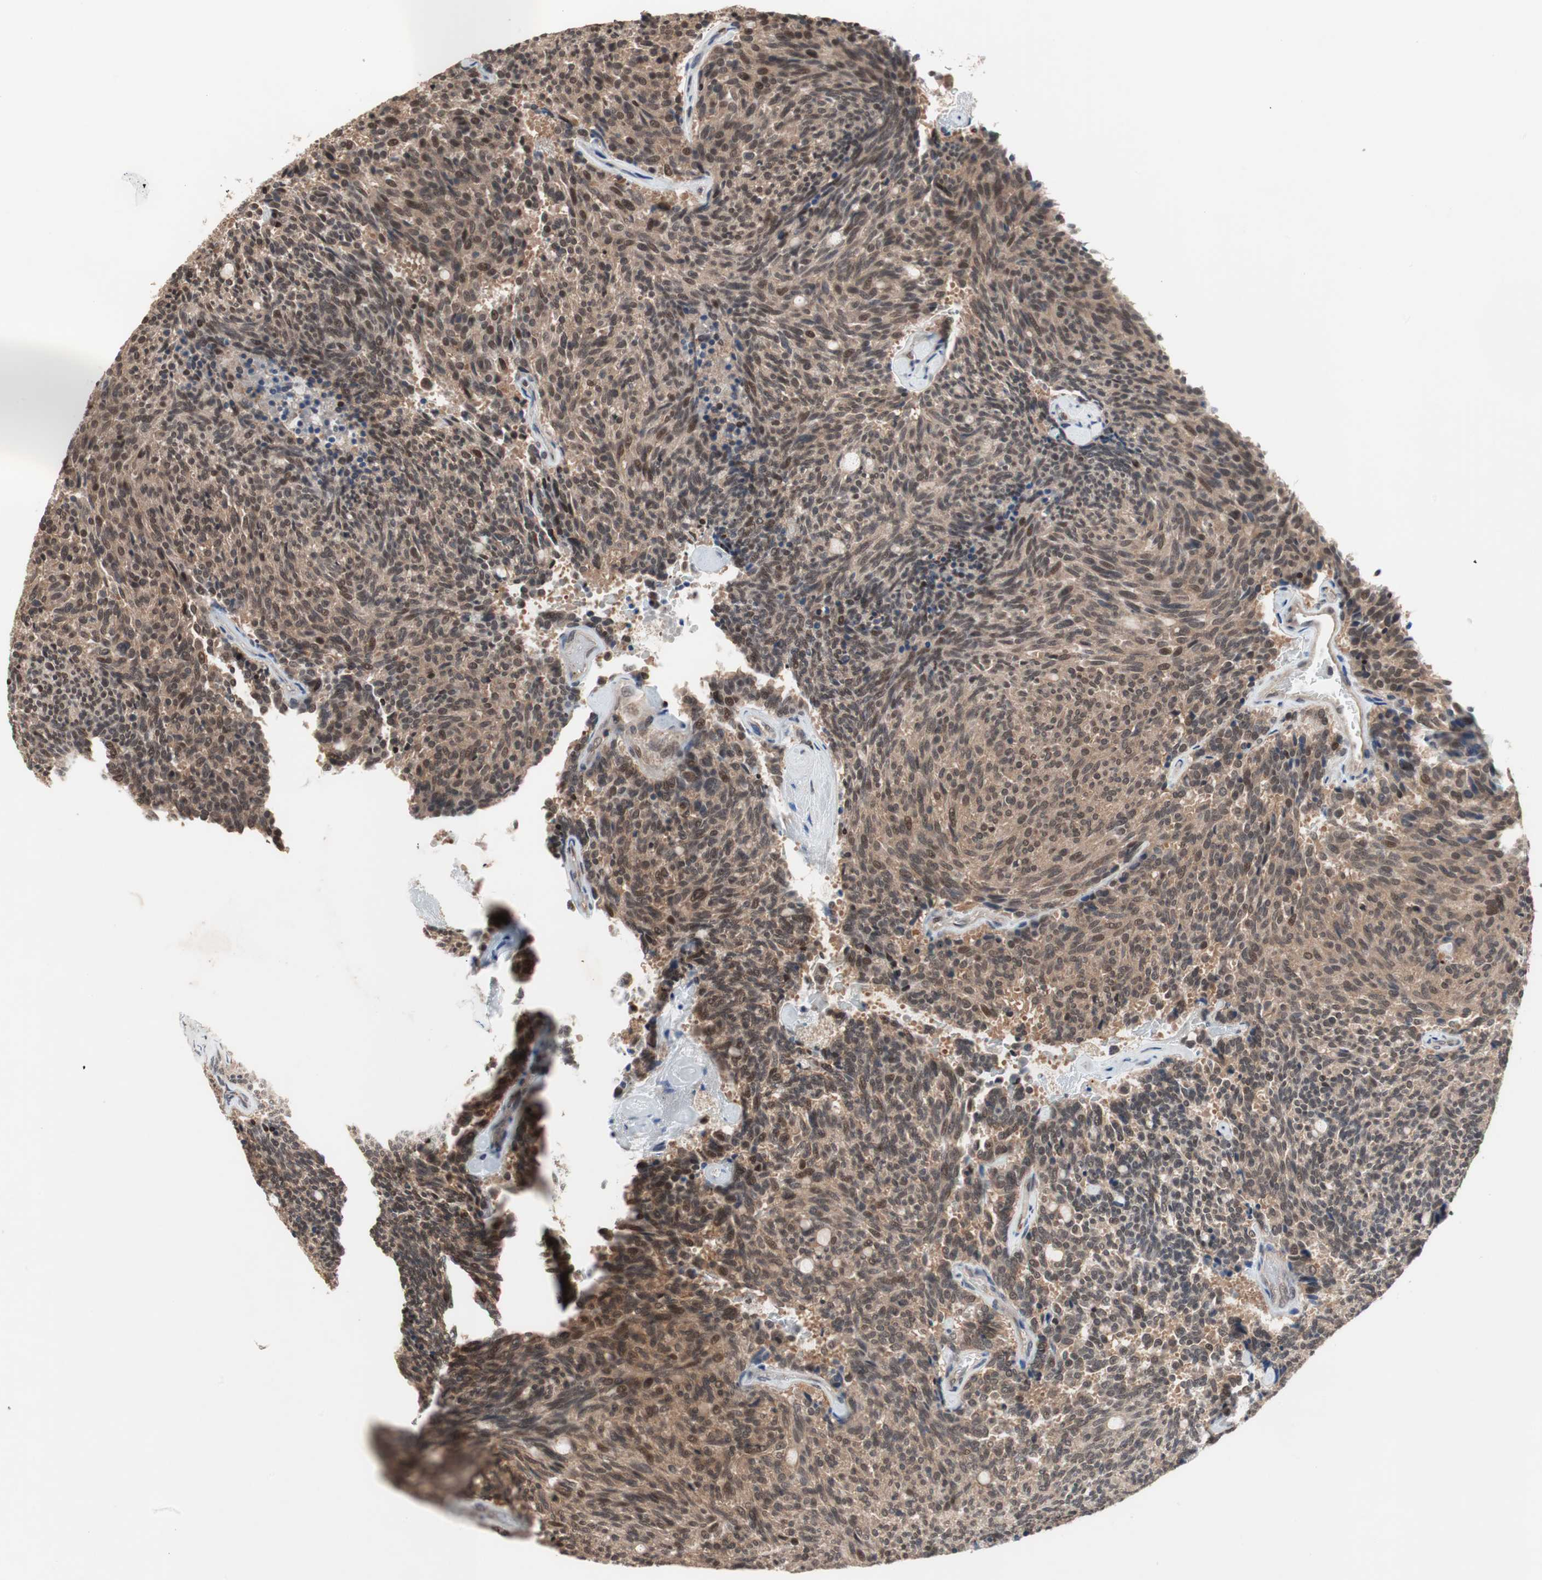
{"staining": {"intensity": "moderate", "quantity": ">75%", "location": "cytoplasmic/membranous,nuclear"}, "tissue": "carcinoid", "cell_type": "Tumor cells", "image_type": "cancer", "snomed": [{"axis": "morphology", "description": "Carcinoid, malignant, NOS"}, {"axis": "topography", "description": "Pancreas"}], "caption": "High-power microscopy captured an IHC image of carcinoid (malignant), revealing moderate cytoplasmic/membranous and nuclear expression in about >75% of tumor cells.", "gene": "GART", "patient": {"sex": "female", "age": 54}}